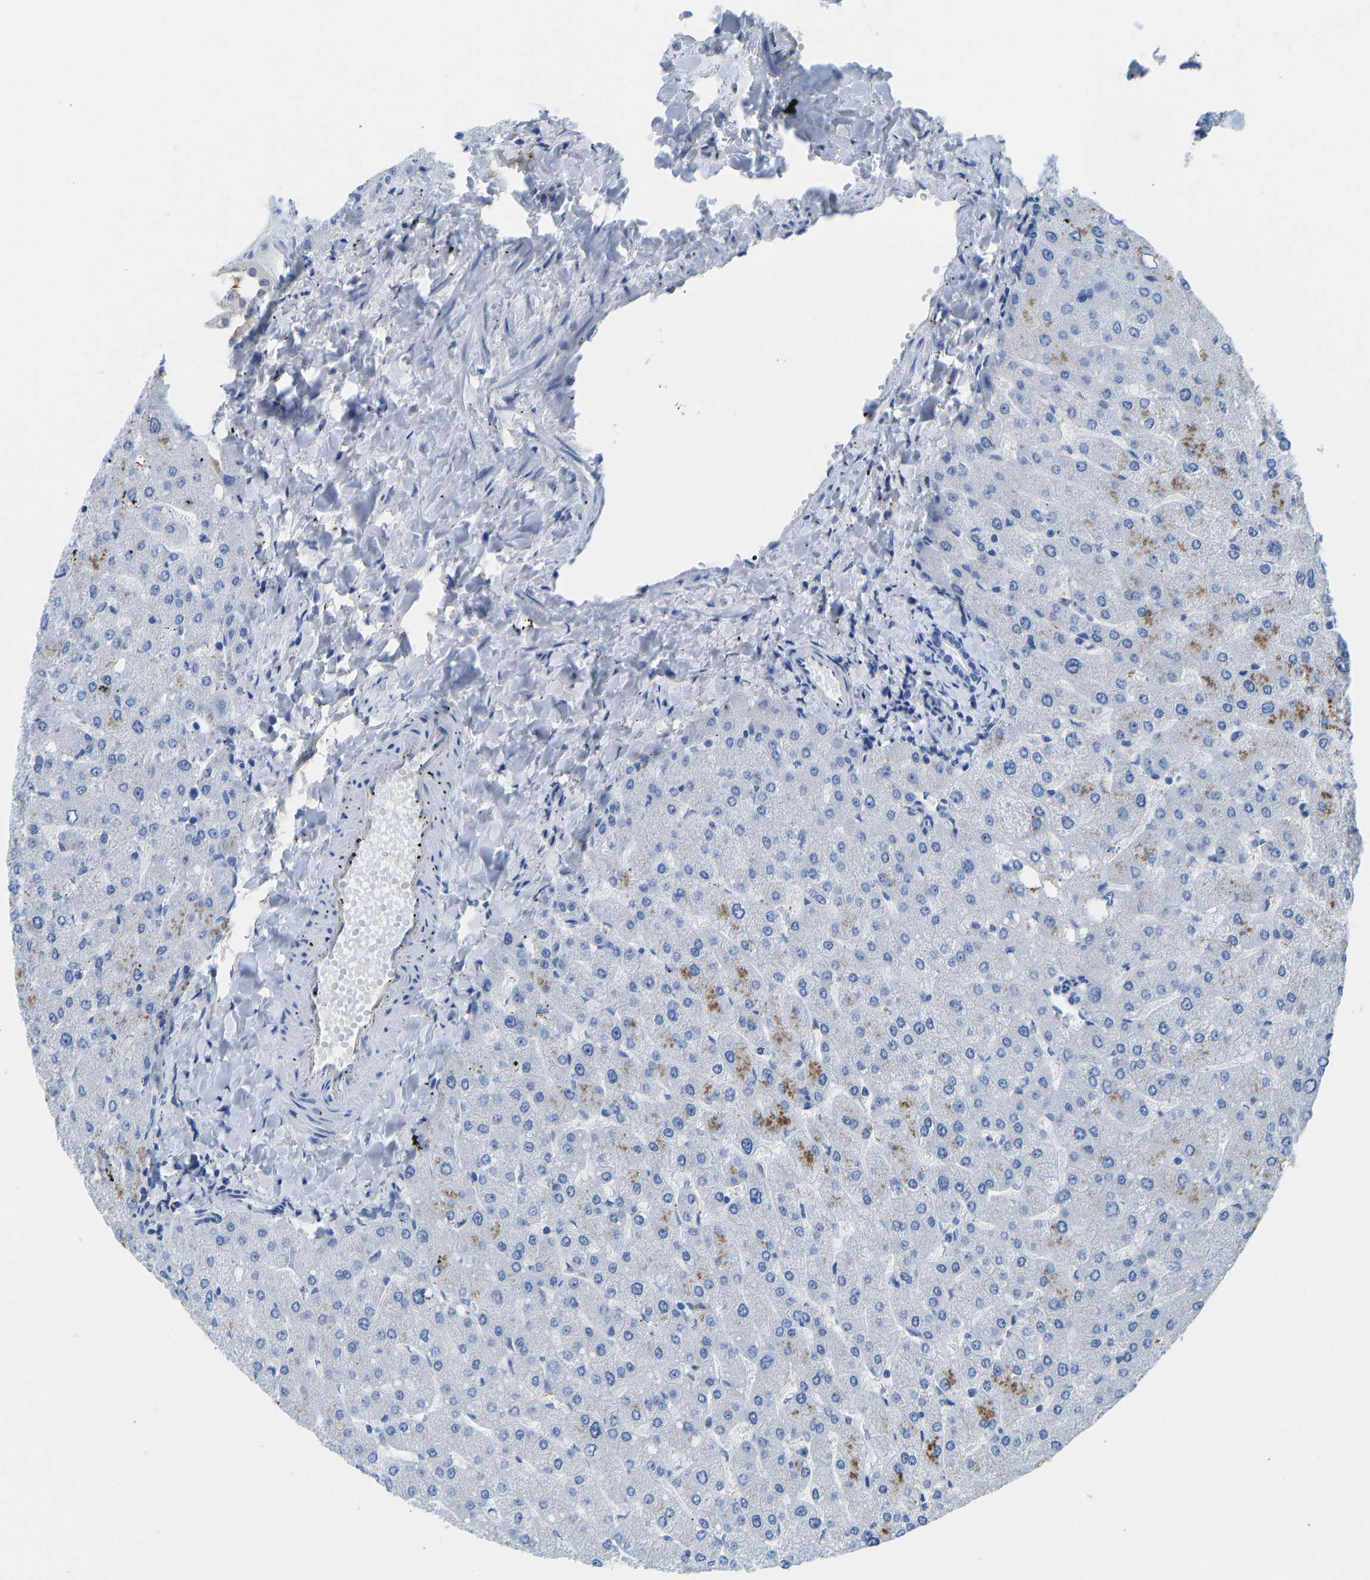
{"staining": {"intensity": "negative", "quantity": "none", "location": "none"}, "tissue": "liver", "cell_type": "Cholangiocytes", "image_type": "normal", "snomed": [{"axis": "morphology", "description": "Normal tissue, NOS"}, {"axis": "topography", "description": "Liver"}], "caption": "Immunohistochemistry micrograph of normal liver: human liver stained with DAB demonstrates no significant protein positivity in cholangiocytes.", "gene": "NKAIN3", "patient": {"sex": "male", "age": 55}}